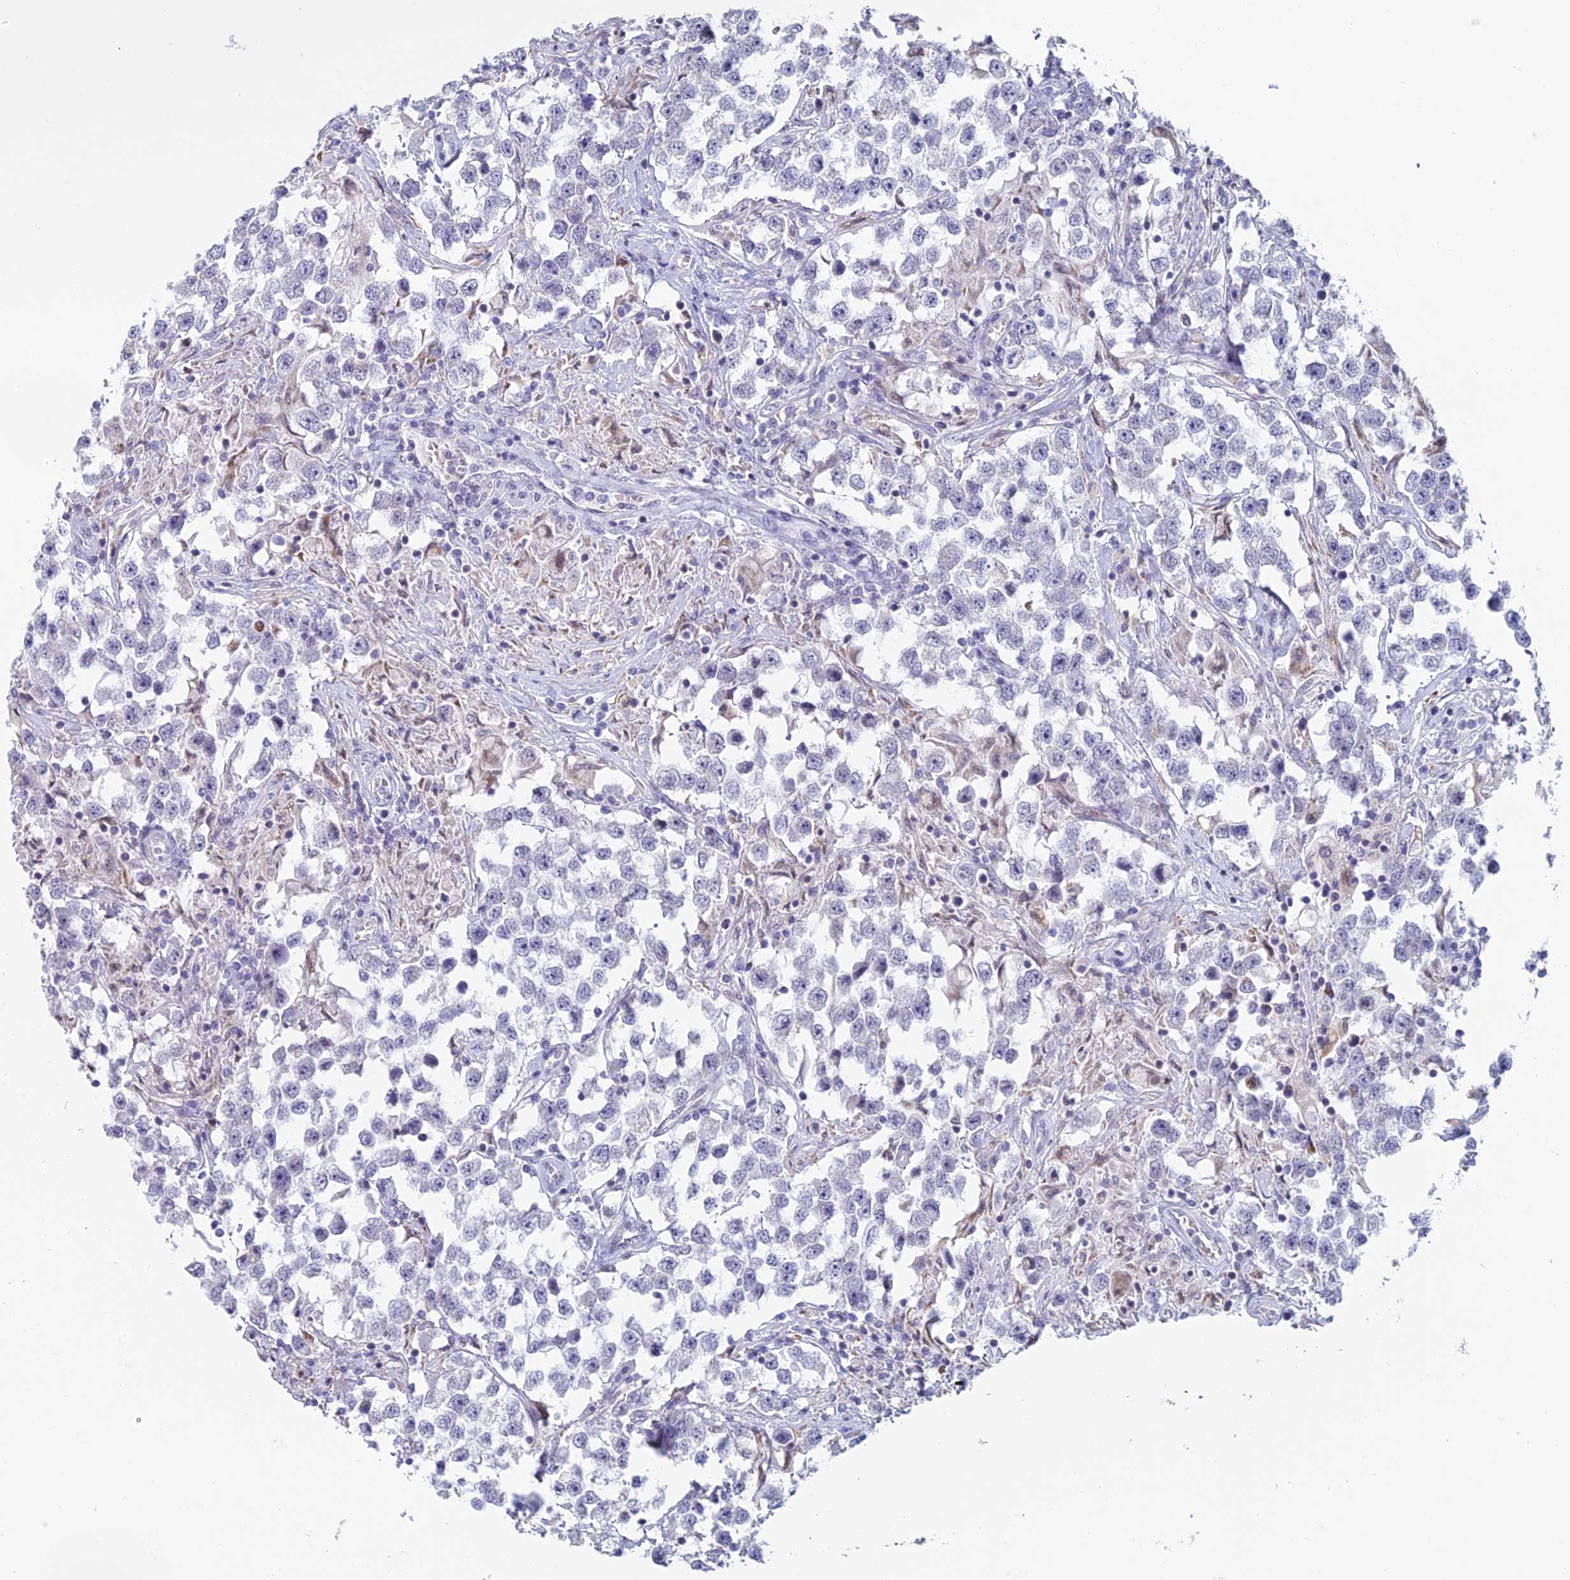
{"staining": {"intensity": "negative", "quantity": "none", "location": "none"}, "tissue": "testis cancer", "cell_type": "Tumor cells", "image_type": "cancer", "snomed": [{"axis": "morphology", "description": "Seminoma, NOS"}, {"axis": "topography", "description": "Testis"}], "caption": "IHC photomicrograph of neoplastic tissue: human seminoma (testis) stained with DAB displays no significant protein staining in tumor cells. (DAB (3,3'-diaminobenzidine) immunohistochemistry (IHC), high magnification).", "gene": "REXO5", "patient": {"sex": "male", "age": 46}}